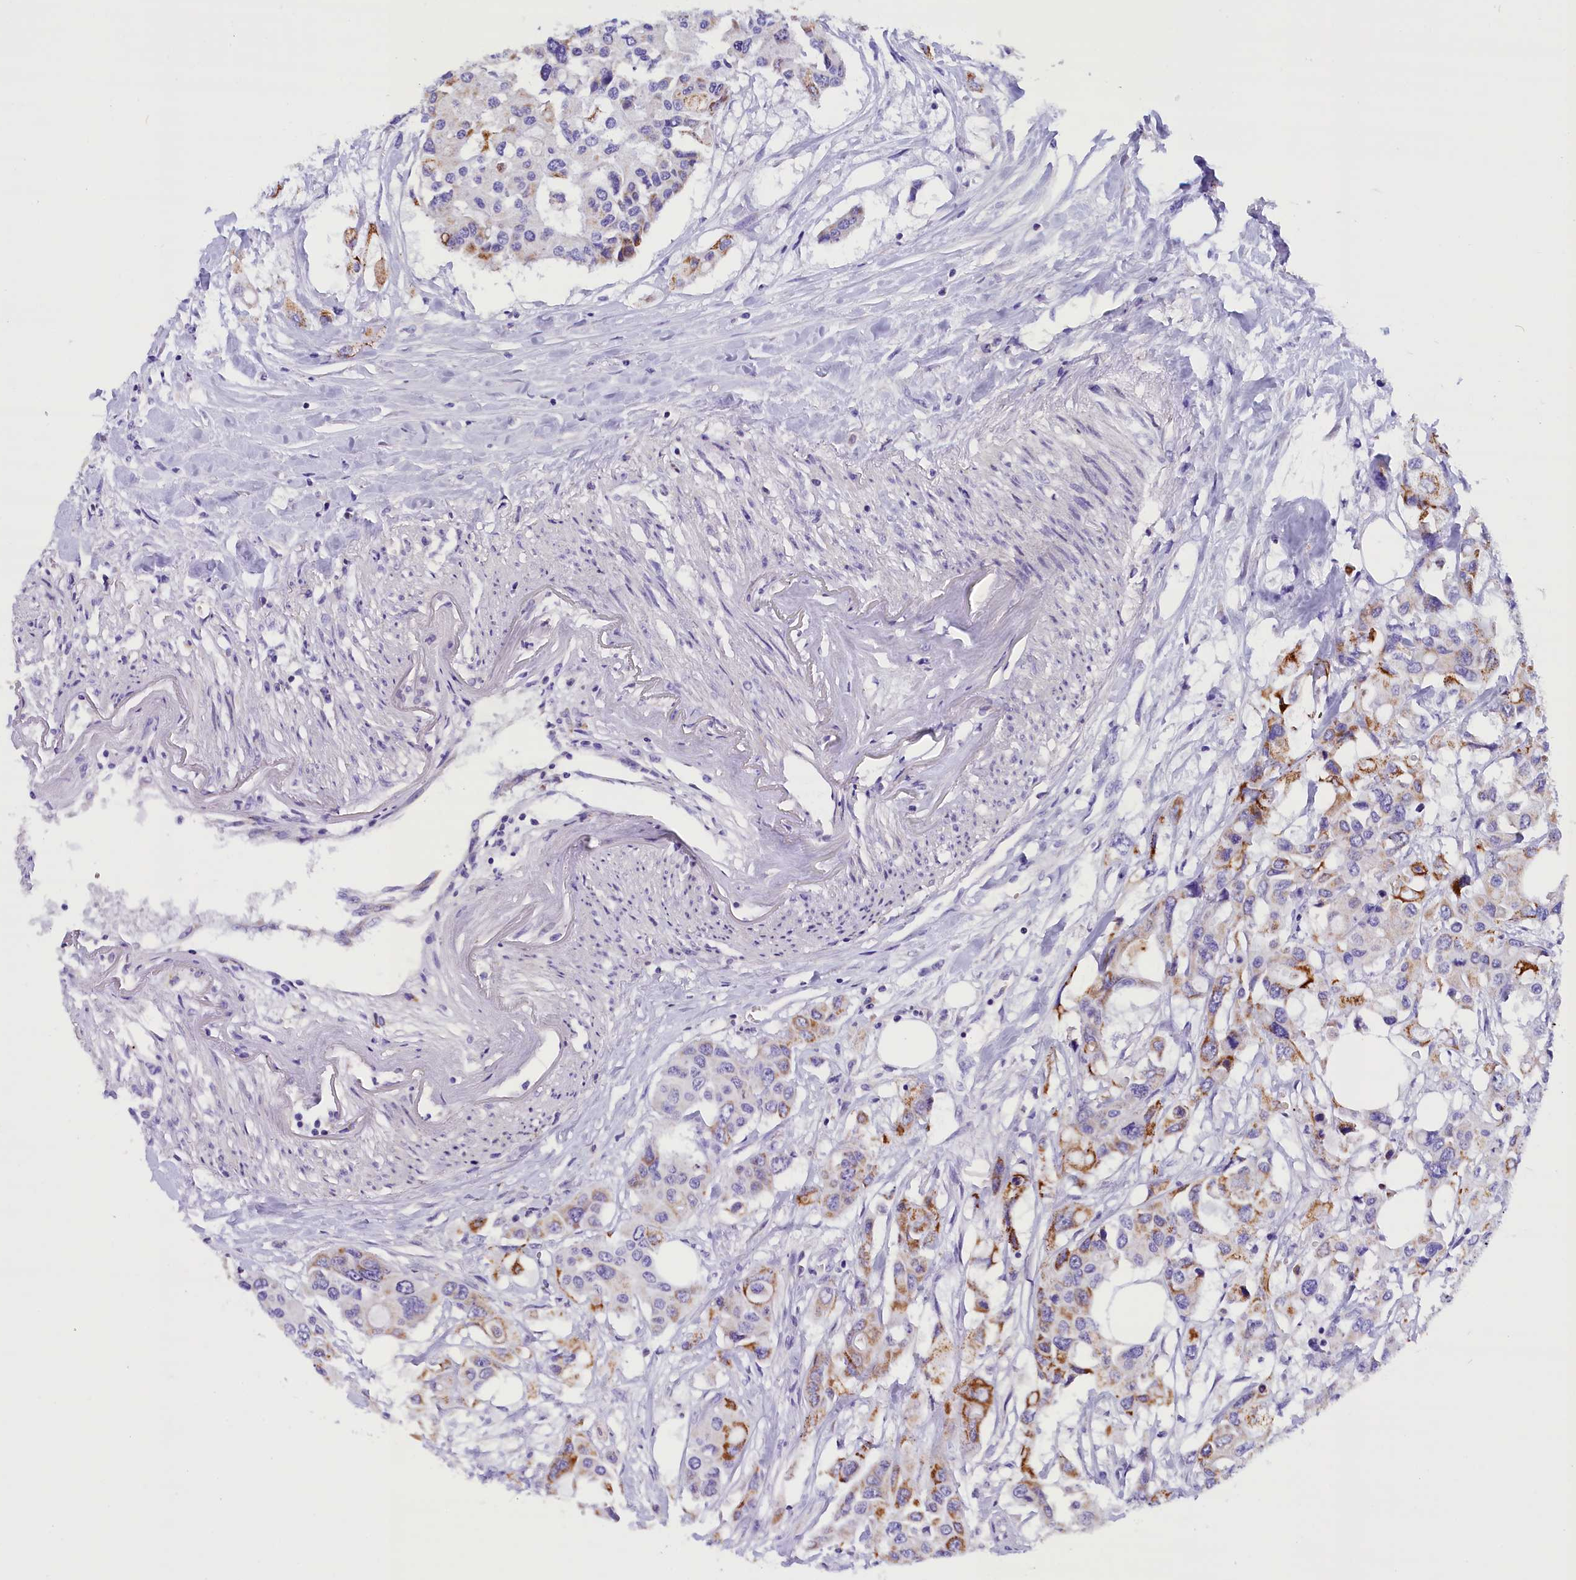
{"staining": {"intensity": "moderate", "quantity": "<25%", "location": "cytoplasmic/membranous"}, "tissue": "colorectal cancer", "cell_type": "Tumor cells", "image_type": "cancer", "snomed": [{"axis": "morphology", "description": "Adenocarcinoma, NOS"}, {"axis": "topography", "description": "Colon"}], "caption": "Colorectal cancer stained with IHC exhibits moderate cytoplasmic/membranous staining in about <25% of tumor cells. (Stains: DAB (3,3'-diaminobenzidine) in brown, nuclei in blue, Microscopy: brightfield microscopy at high magnification).", "gene": "ABAT", "patient": {"sex": "male", "age": 77}}